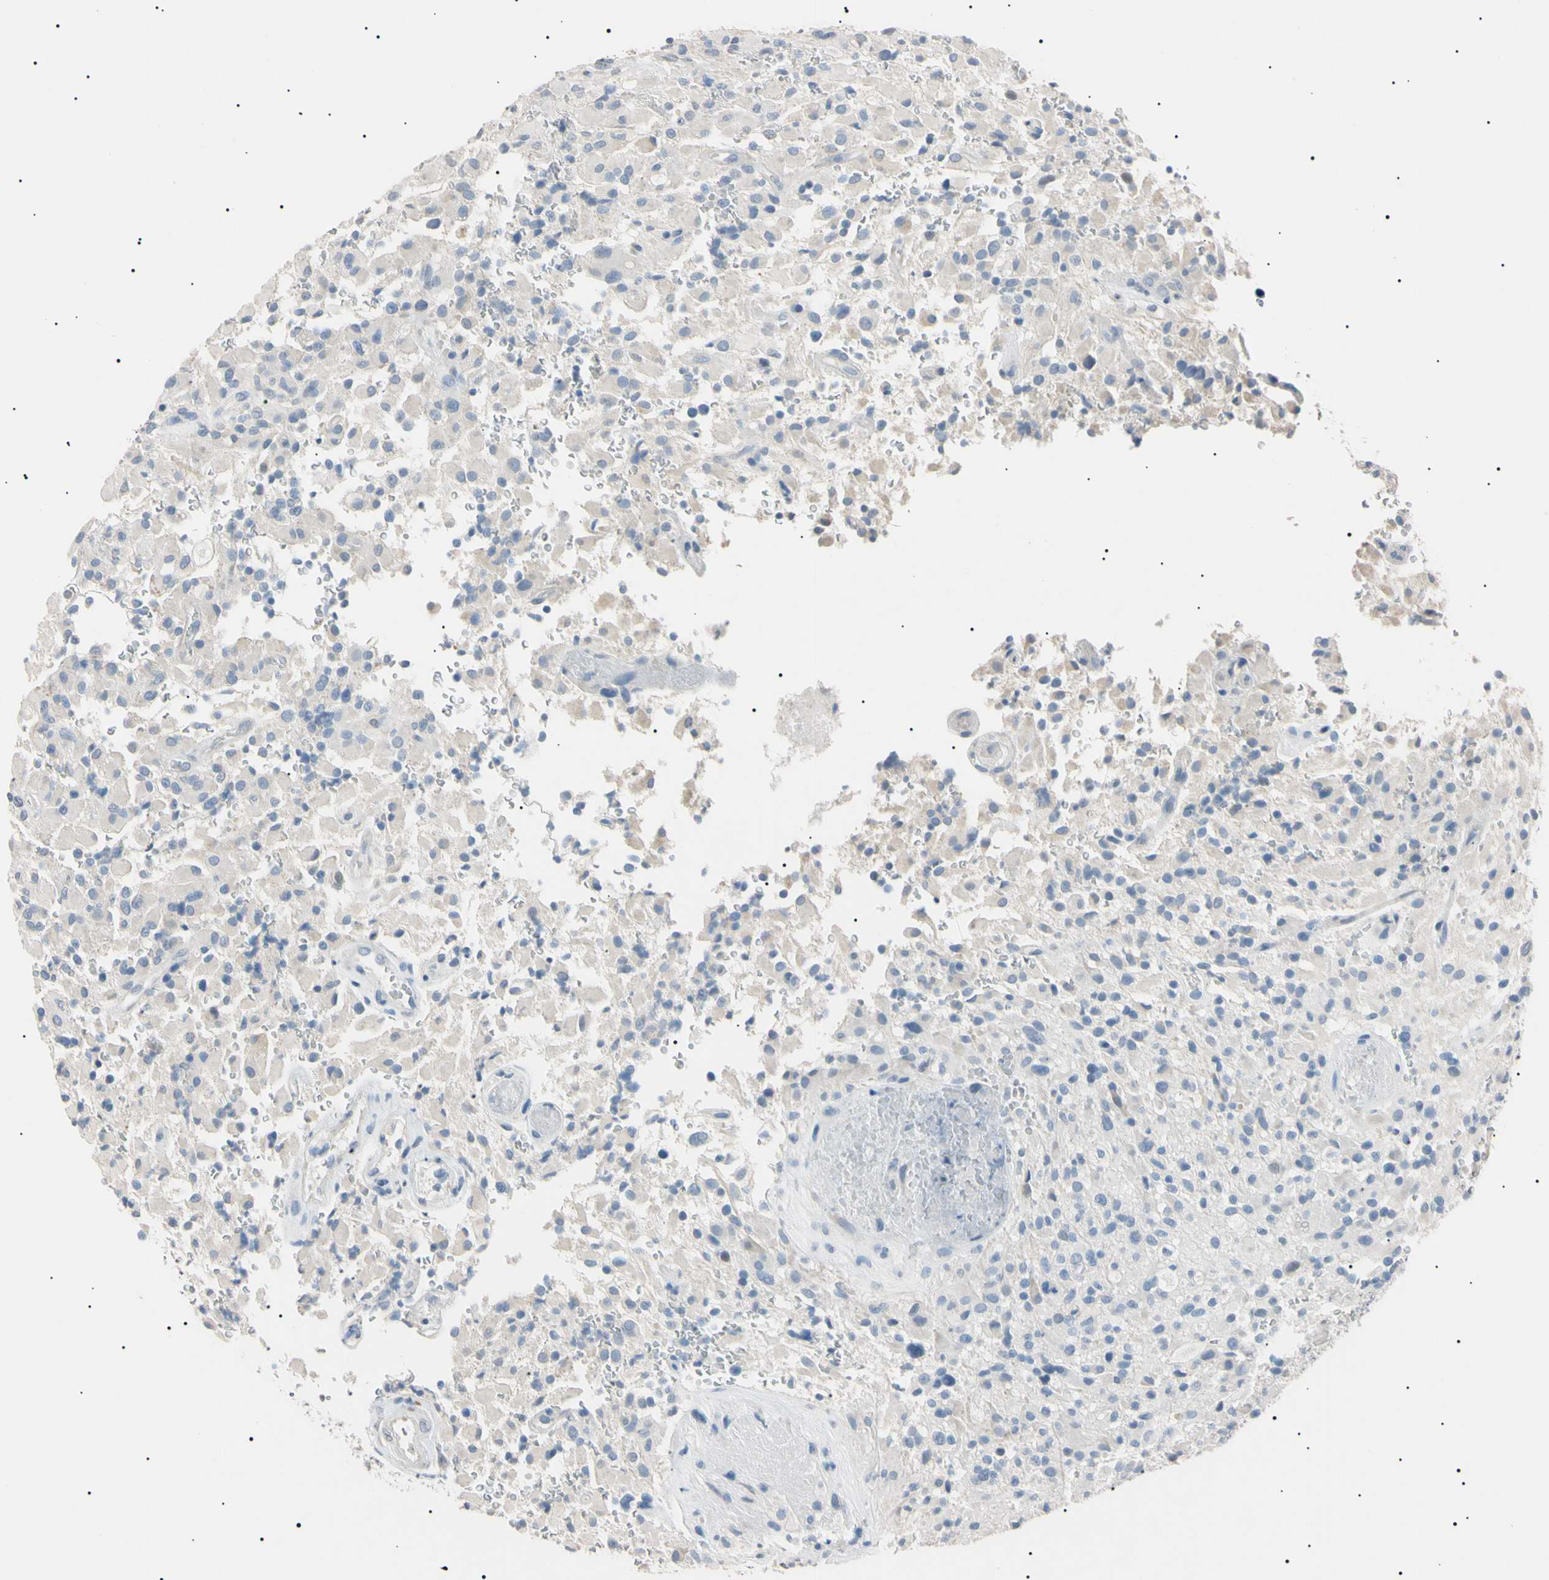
{"staining": {"intensity": "negative", "quantity": "none", "location": "none"}, "tissue": "glioma", "cell_type": "Tumor cells", "image_type": "cancer", "snomed": [{"axis": "morphology", "description": "Glioma, malignant, High grade"}, {"axis": "topography", "description": "Brain"}], "caption": "Immunohistochemistry image of glioma stained for a protein (brown), which displays no positivity in tumor cells. (DAB (3,3'-diaminobenzidine) immunohistochemistry with hematoxylin counter stain).", "gene": "CGB3", "patient": {"sex": "male", "age": 71}}